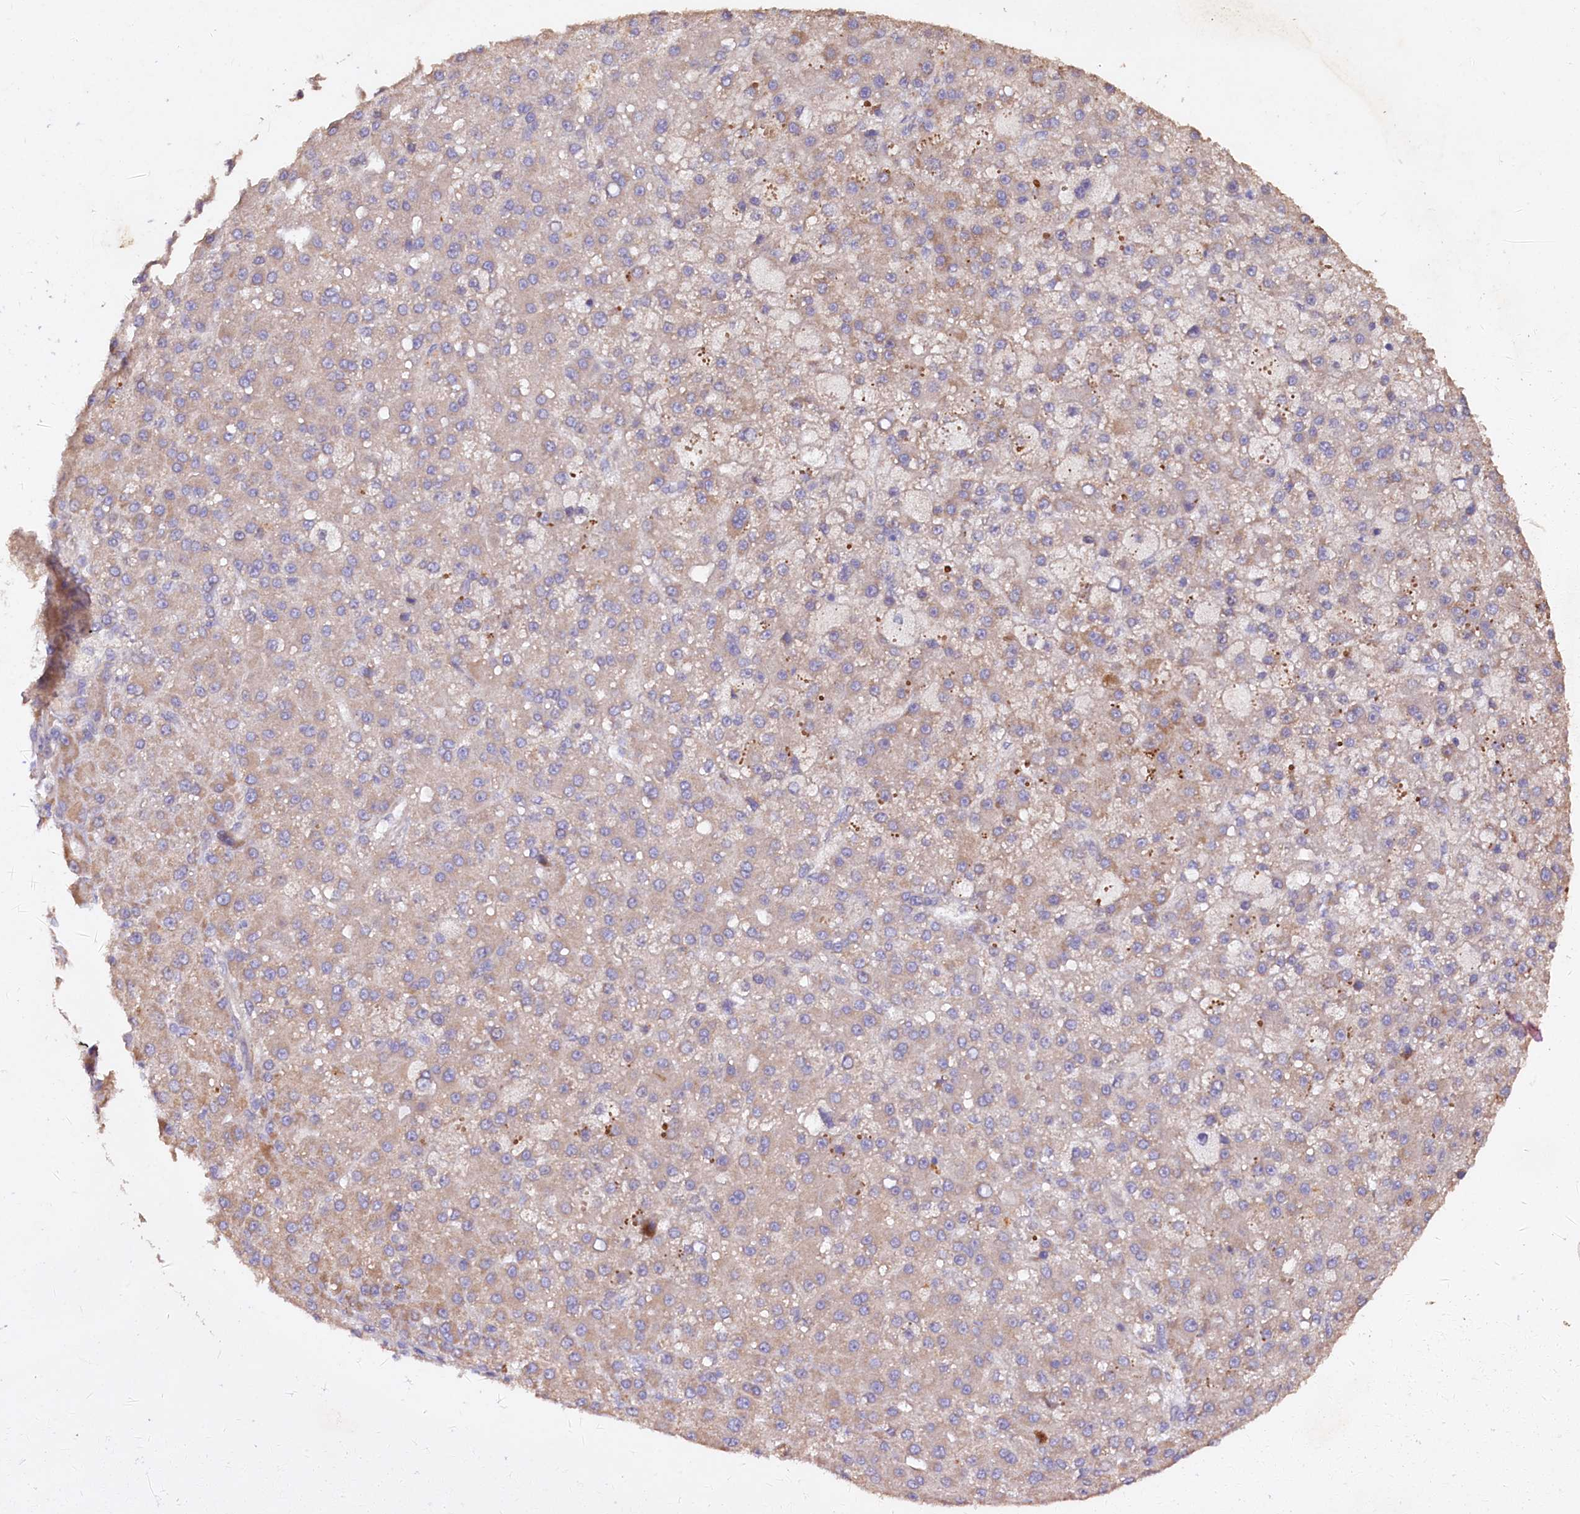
{"staining": {"intensity": "weak", "quantity": "<25%", "location": "cytoplasmic/membranous"}, "tissue": "liver cancer", "cell_type": "Tumor cells", "image_type": "cancer", "snomed": [{"axis": "morphology", "description": "Carcinoma, Hepatocellular, NOS"}, {"axis": "topography", "description": "Liver"}], "caption": "Hepatocellular carcinoma (liver) was stained to show a protein in brown. There is no significant positivity in tumor cells. Brightfield microscopy of IHC stained with DAB (3,3'-diaminobenzidine) (brown) and hematoxylin (blue), captured at high magnification.", "gene": "ETFBKMT", "patient": {"sex": "male", "age": 67}}